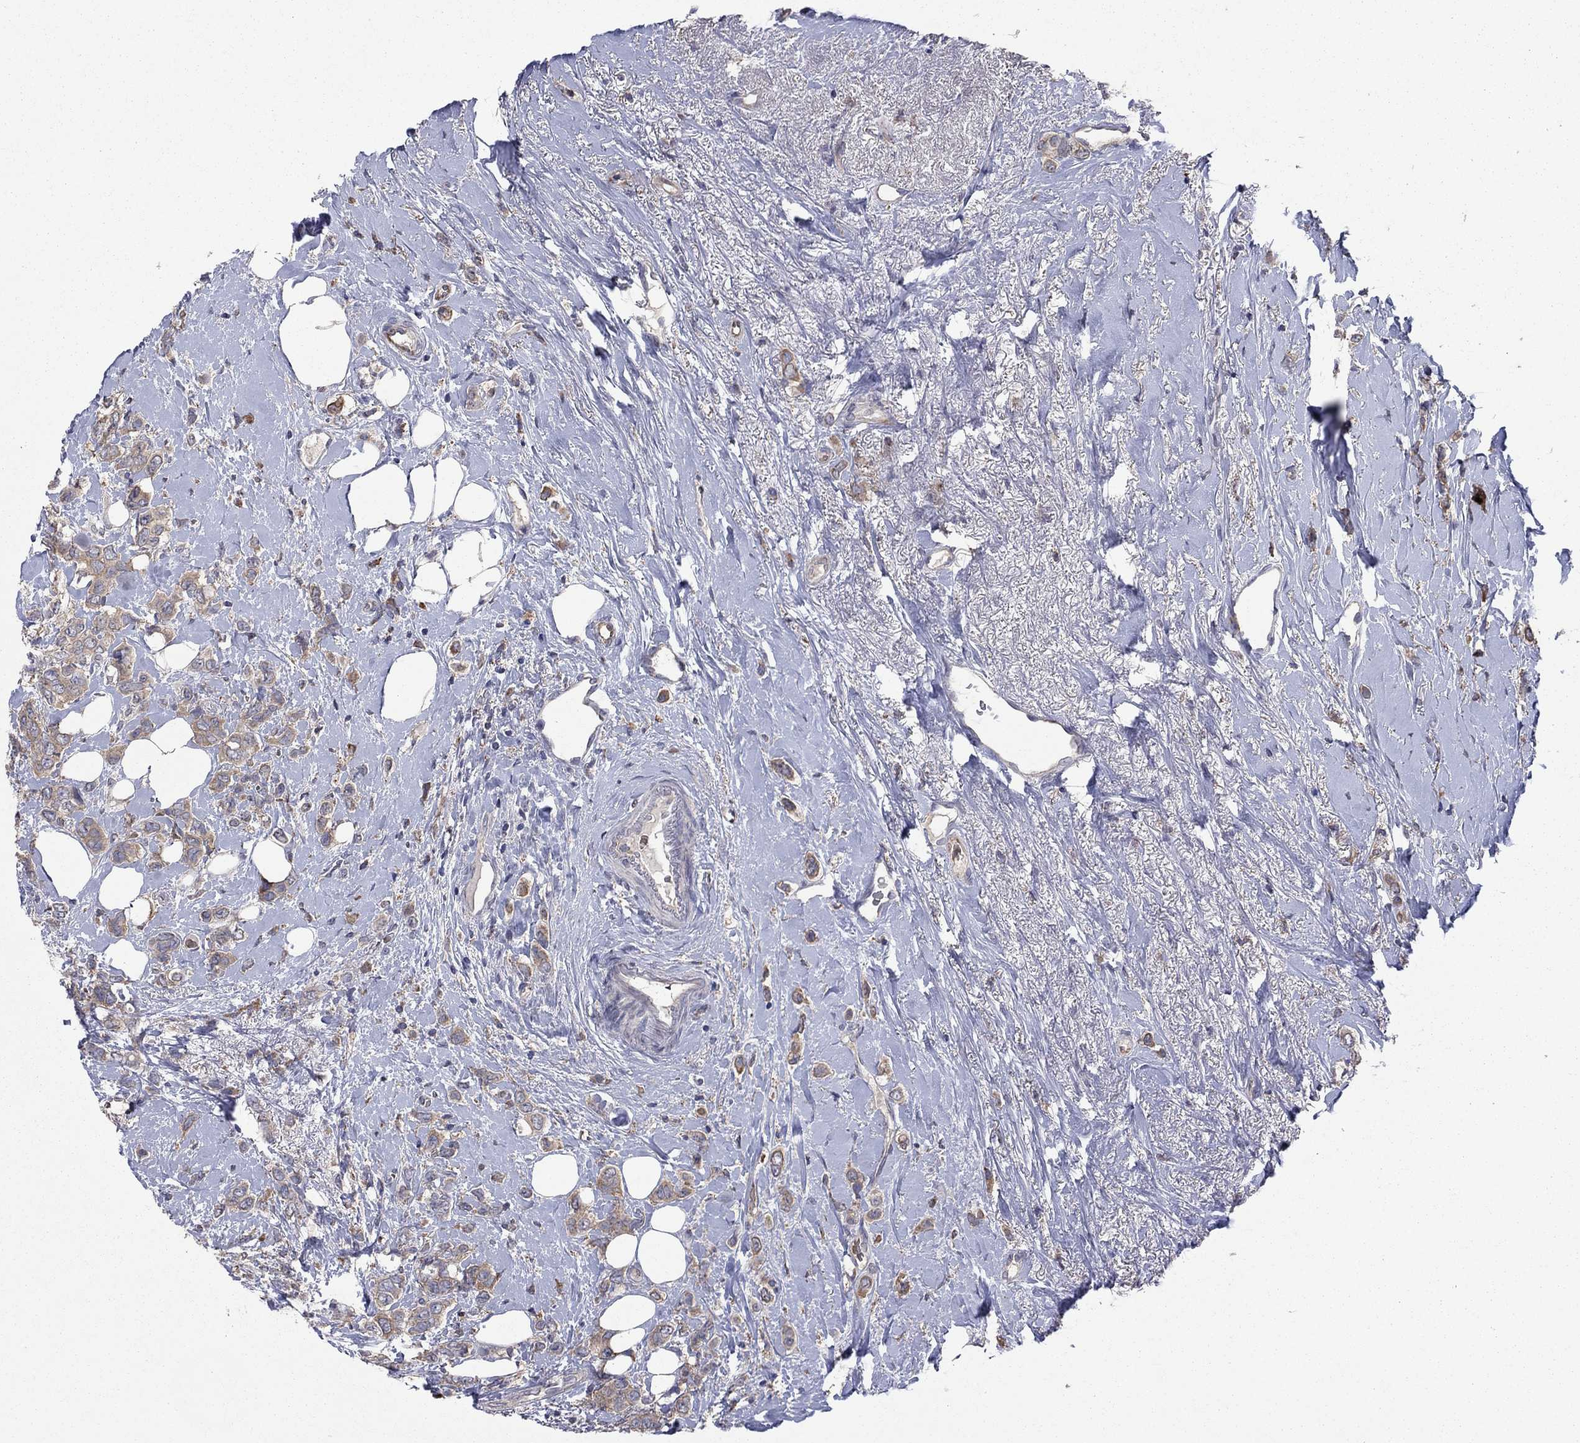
{"staining": {"intensity": "moderate", "quantity": "25%-75%", "location": "cytoplasmic/membranous"}, "tissue": "breast cancer", "cell_type": "Tumor cells", "image_type": "cancer", "snomed": [{"axis": "morphology", "description": "Lobular carcinoma"}, {"axis": "topography", "description": "Breast"}], "caption": "DAB (3,3'-diaminobenzidine) immunohistochemical staining of breast lobular carcinoma demonstrates moderate cytoplasmic/membranous protein expression in about 25%-75% of tumor cells.", "gene": "MEA1", "patient": {"sex": "female", "age": 66}}